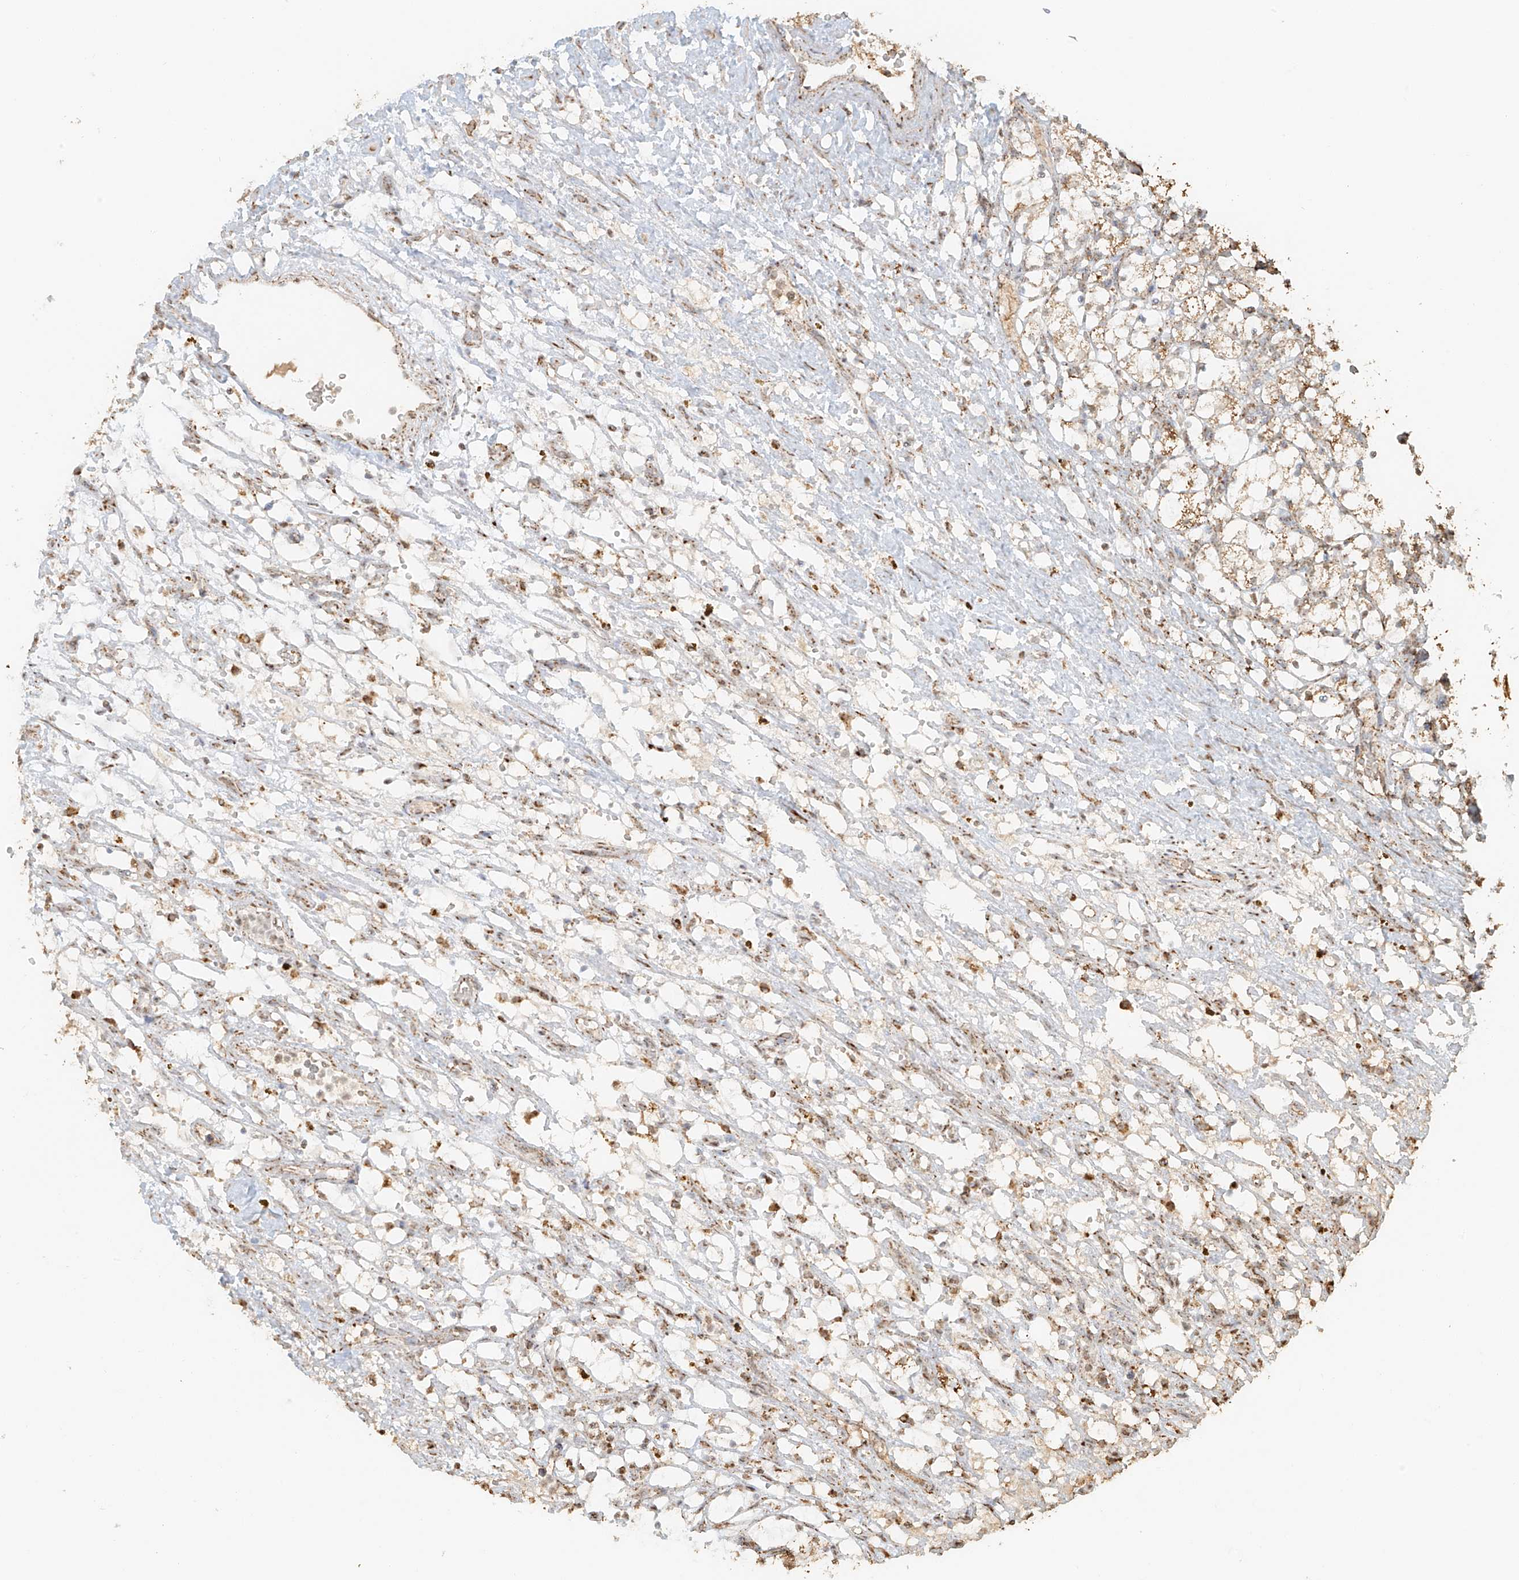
{"staining": {"intensity": "moderate", "quantity": ">75%", "location": "cytoplasmic/membranous"}, "tissue": "renal cancer", "cell_type": "Tumor cells", "image_type": "cancer", "snomed": [{"axis": "morphology", "description": "Adenocarcinoma, NOS"}, {"axis": "topography", "description": "Kidney"}], "caption": "Immunohistochemistry (IHC) (DAB (3,3'-diaminobenzidine)) staining of human renal adenocarcinoma demonstrates moderate cytoplasmic/membranous protein staining in approximately >75% of tumor cells. The staining is performed using DAB brown chromogen to label protein expression. The nuclei are counter-stained blue using hematoxylin.", "gene": "MIPEP", "patient": {"sex": "female", "age": 69}}